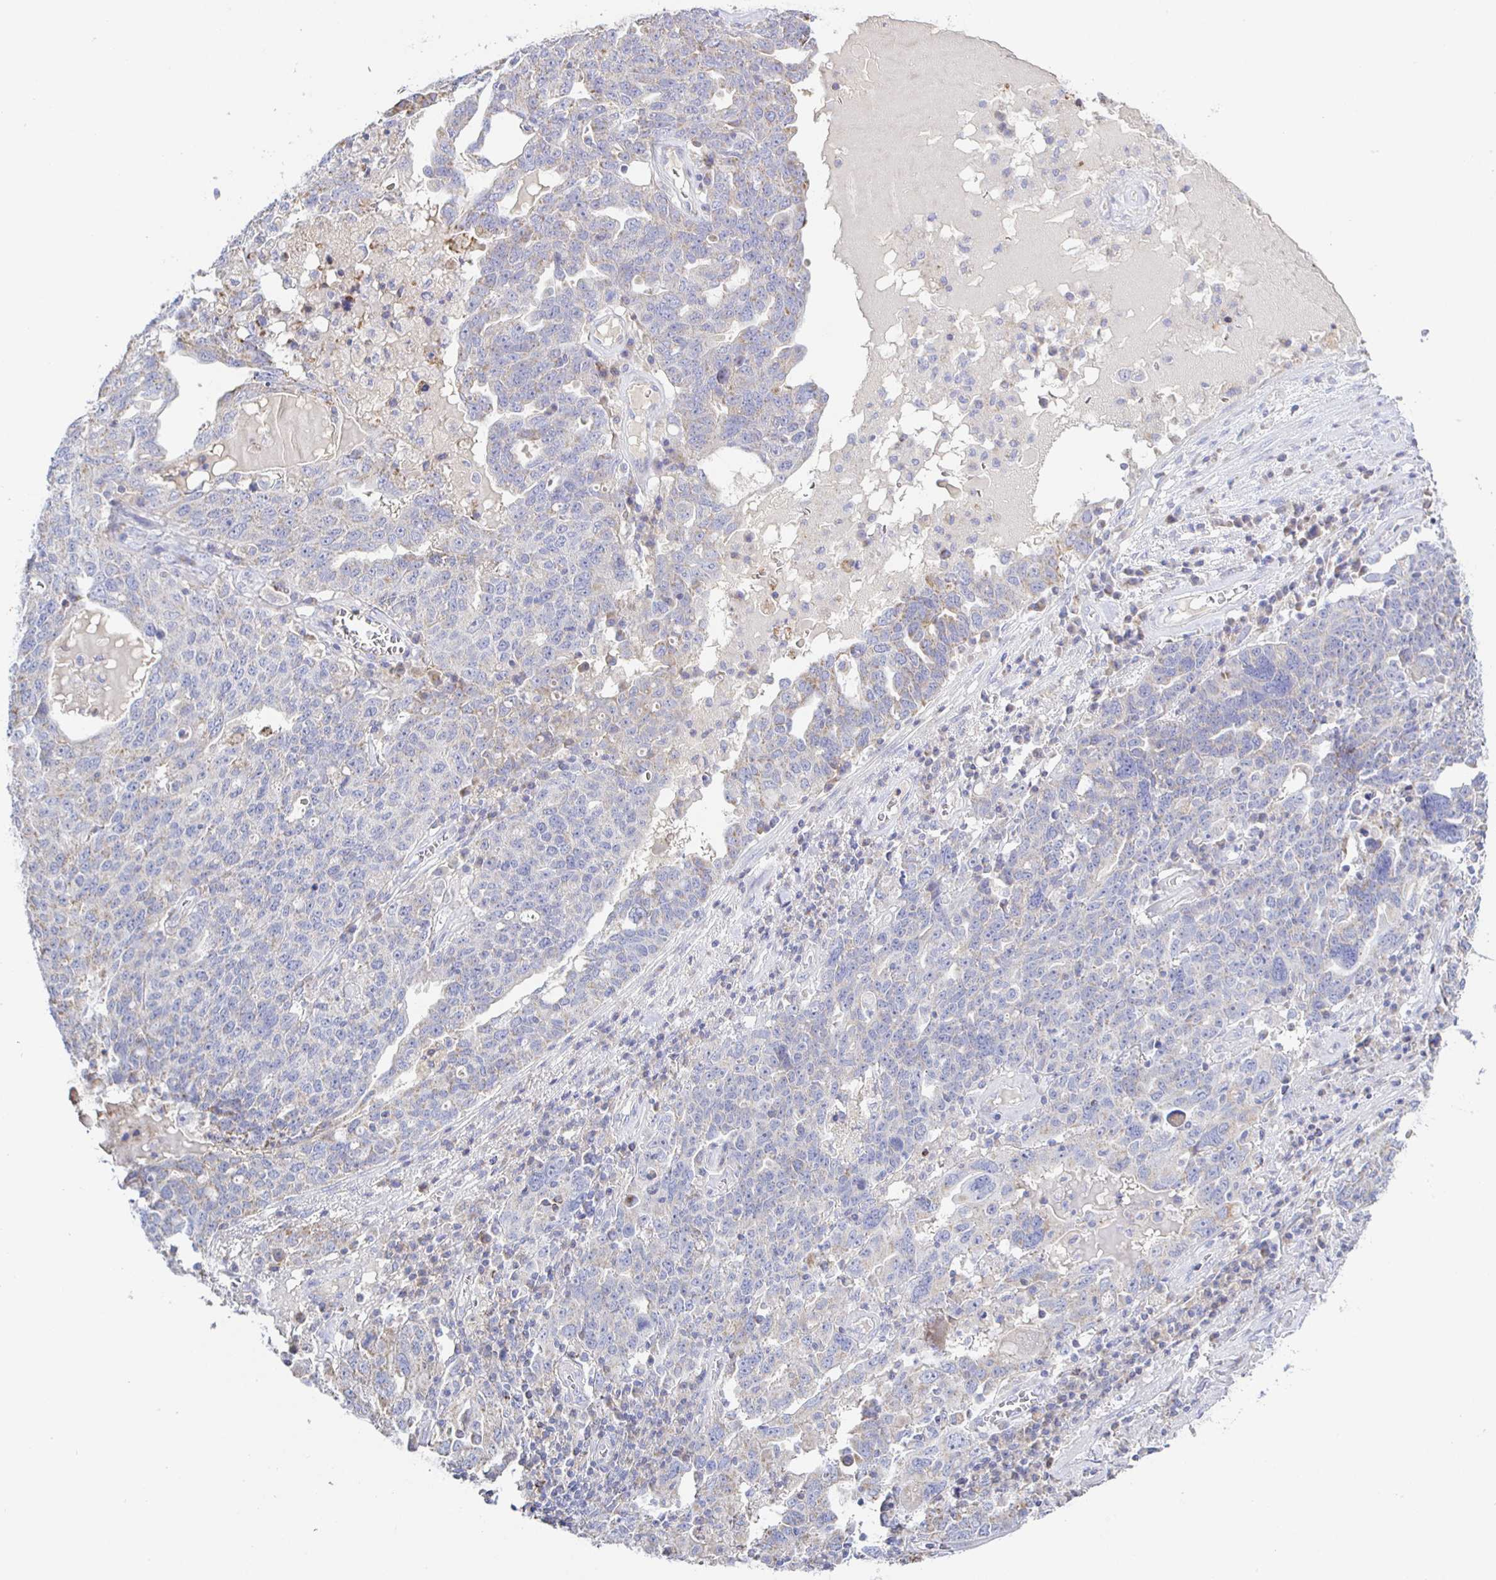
{"staining": {"intensity": "negative", "quantity": "none", "location": "none"}, "tissue": "ovarian cancer", "cell_type": "Tumor cells", "image_type": "cancer", "snomed": [{"axis": "morphology", "description": "Carcinoma, endometroid"}, {"axis": "topography", "description": "Ovary"}], "caption": "Immunohistochemistry (IHC) of human endometroid carcinoma (ovarian) displays no positivity in tumor cells.", "gene": "SYNGR4", "patient": {"sex": "female", "age": 62}}